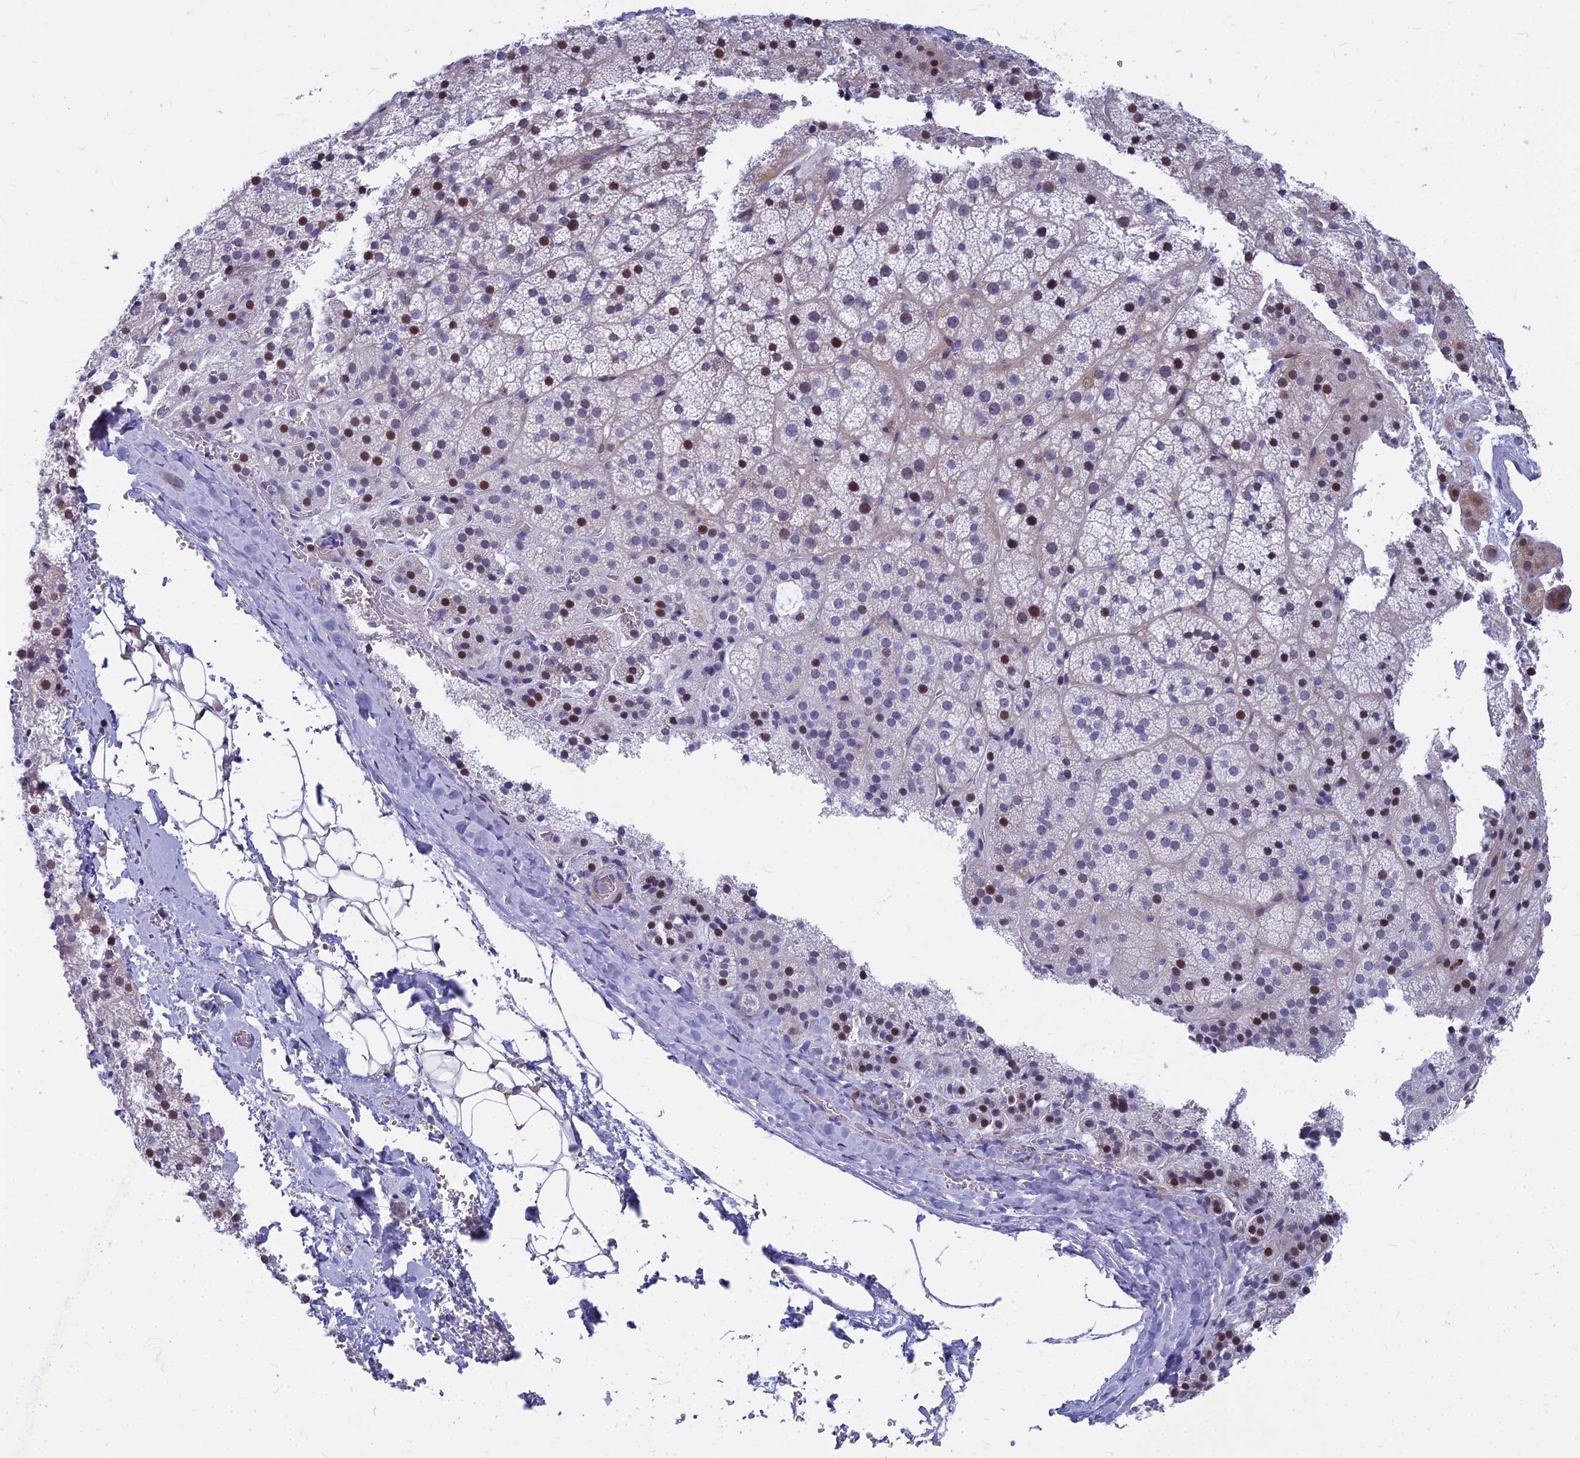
{"staining": {"intensity": "moderate", "quantity": "<25%", "location": "nuclear"}, "tissue": "adrenal gland", "cell_type": "Glandular cells", "image_type": "normal", "snomed": [{"axis": "morphology", "description": "Normal tissue, NOS"}, {"axis": "topography", "description": "Adrenal gland"}], "caption": "Moderate nuclear protein positivity is appreciated in about <25% of glandular cells in adrenal gland. (DAB (3,3'-diaminobenzidine) = brown stain, brightfield microscopy at high magnification).", "gene": "MYBPC2", "patient": {"sex": "female", "age": 44}}